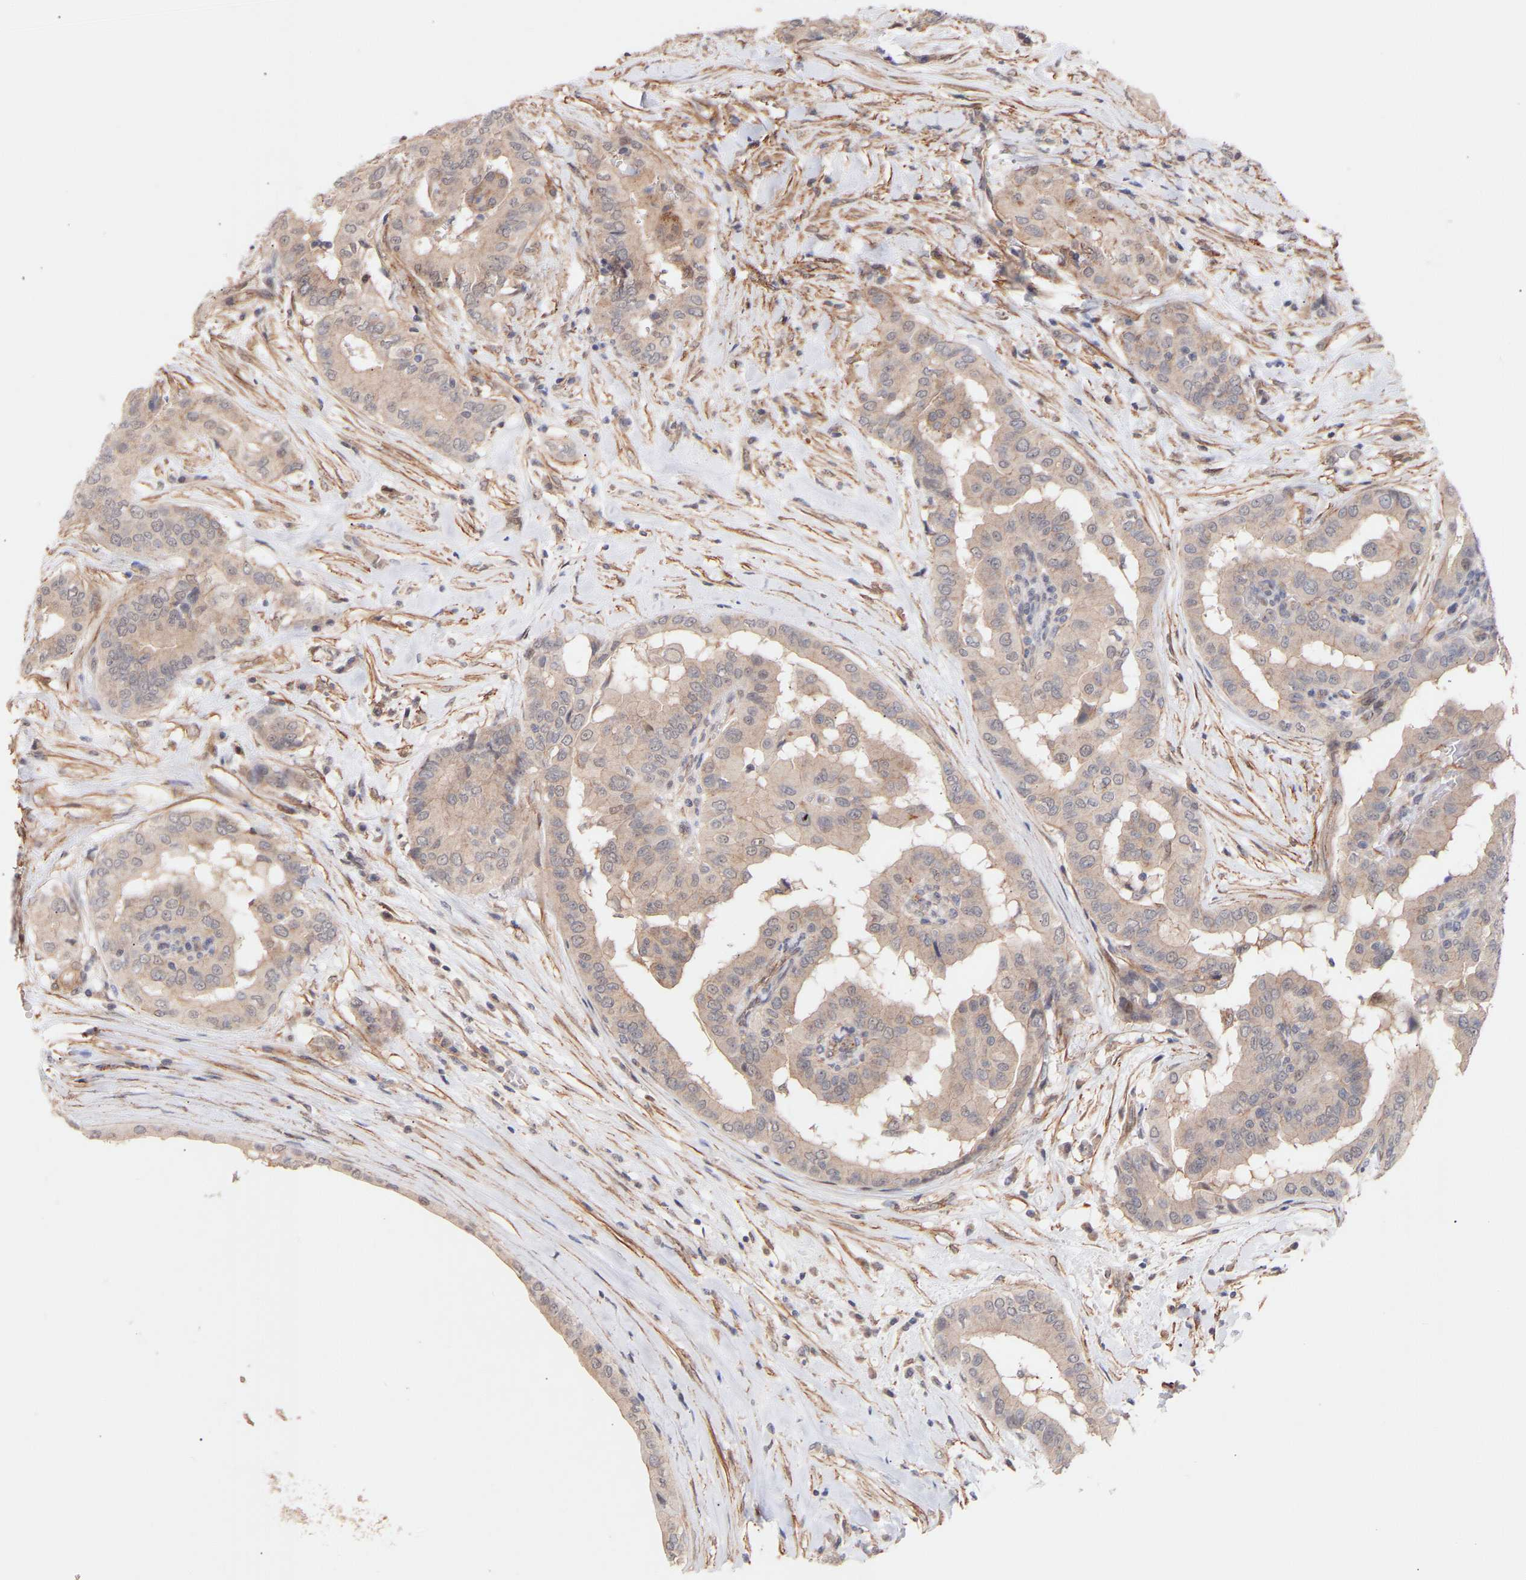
{"staining": {"intensity": "weak", "quantity": "<25%", "location": "cytoplasmic/membranous"}, "tissue": "thyroid cancer", "cell_type": "Tumor cells", "image_type": "cancer", "snomed": [{"axis": "morphology", "description": "Papillary adenocarcinoma, NOS"}, {"axis": "topography", "description": "Thyroid gland"}], "caption": "Papillary adenocarcinoma (thyroid) was stained to show a protein in brown. There is no significant positivity in tumor cells. (Immunohistochemistry, brightfield microscopy, high magnification).", "gene": "PDLIM5", "patient": {"sex": "male", "age": 33}}